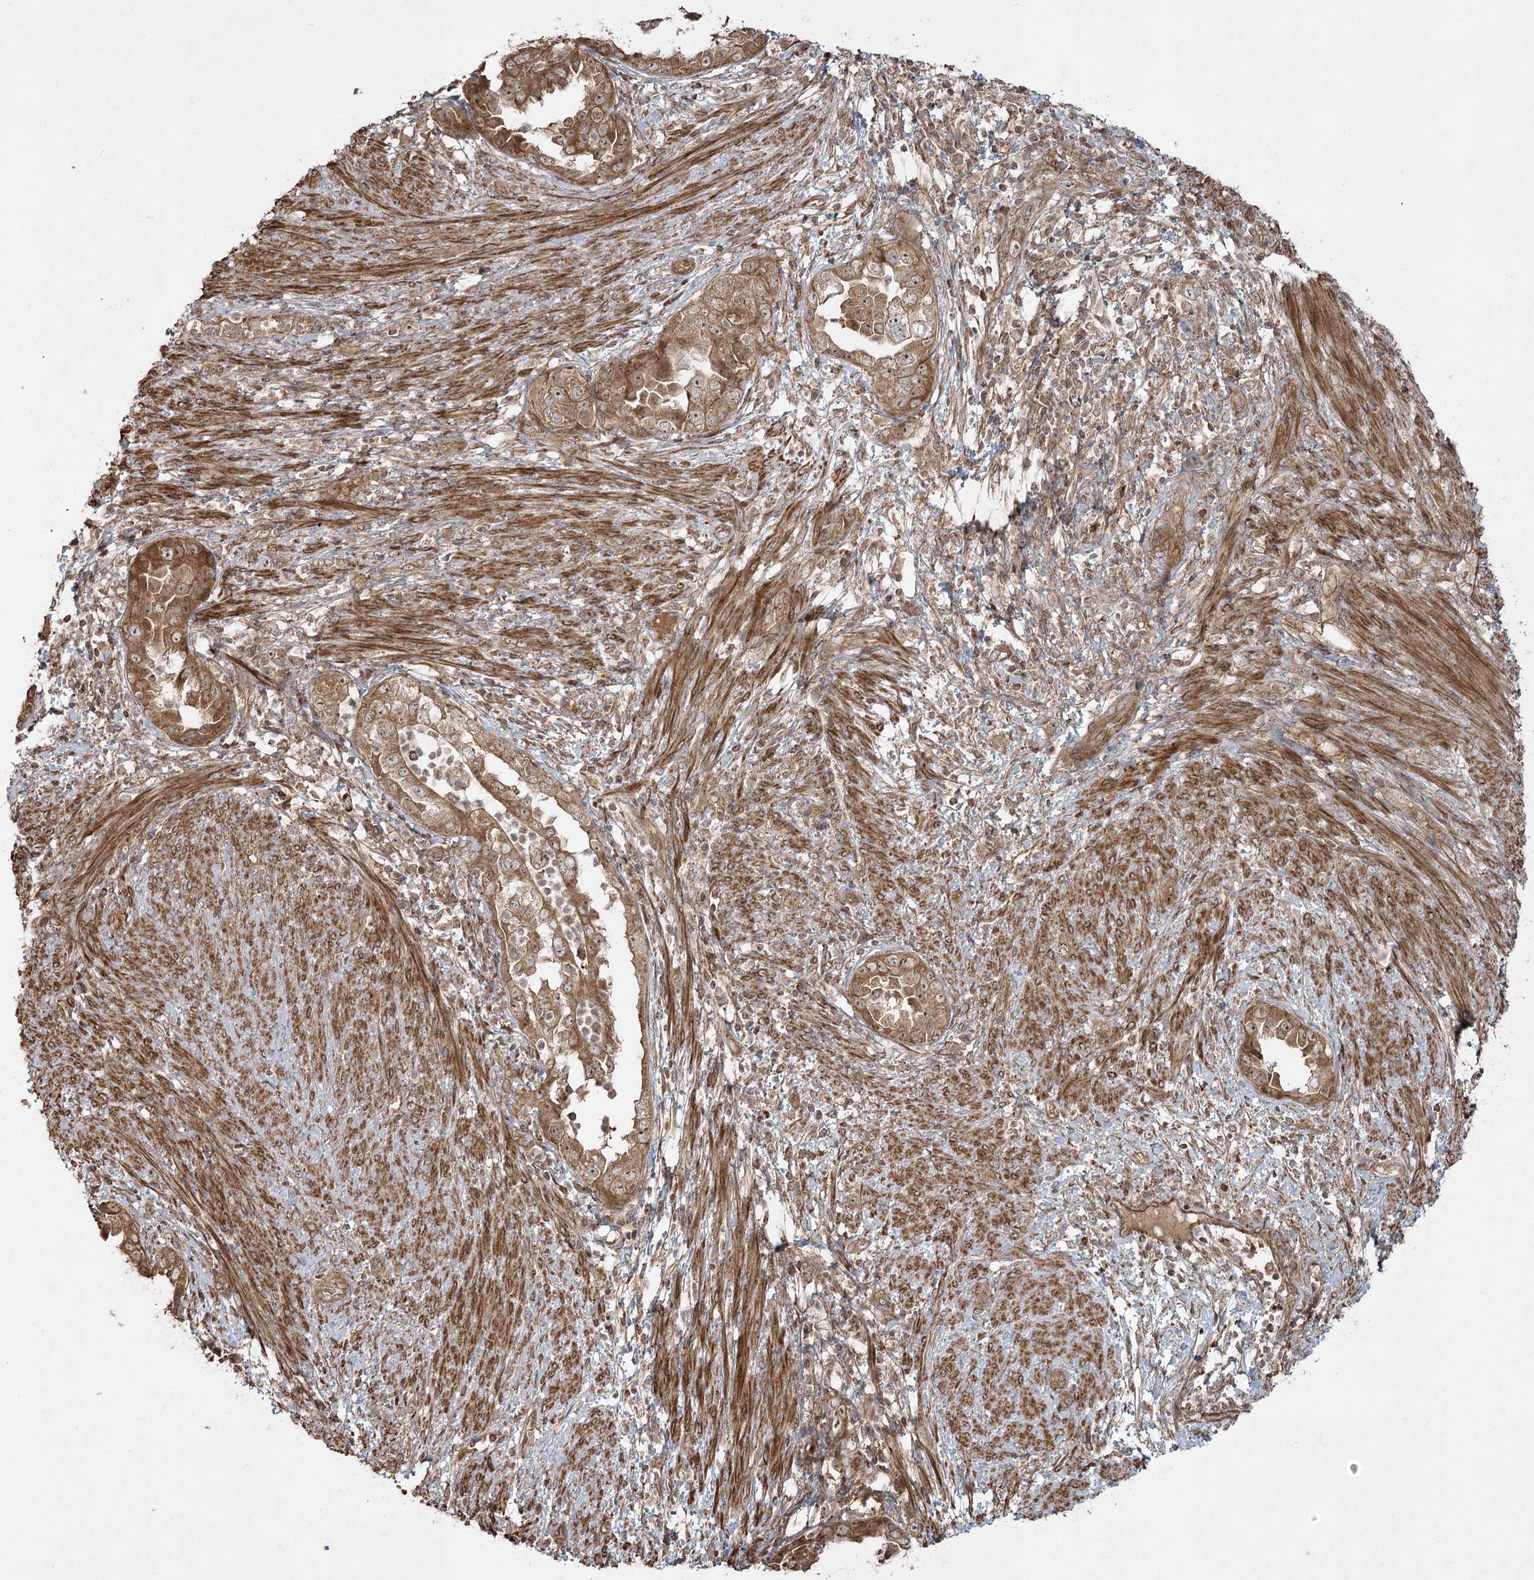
{"staining": {"intensity": "moderate", "quantity": ">75%", "location": "cytoplasmic/membranous,nuclear"}, "tissue": "endometrial cancer", "cell_type": "Tumor cells", "image_type": "cancer", "snomed": [{"axis": "morphology", "description": "Adenocarcinoma, NOS"}, {"axis": "topography", "description": "Endometrium"}], "caption": "Endometrial cancer was stained to show a protein in brown. There is medium levels of moderate cytoplasmic/membranous and nuclear positivity in approximately >75% of tumor cells.", "gene": "CPLANE1", "patient": {"sex": "female", "age": 85}}